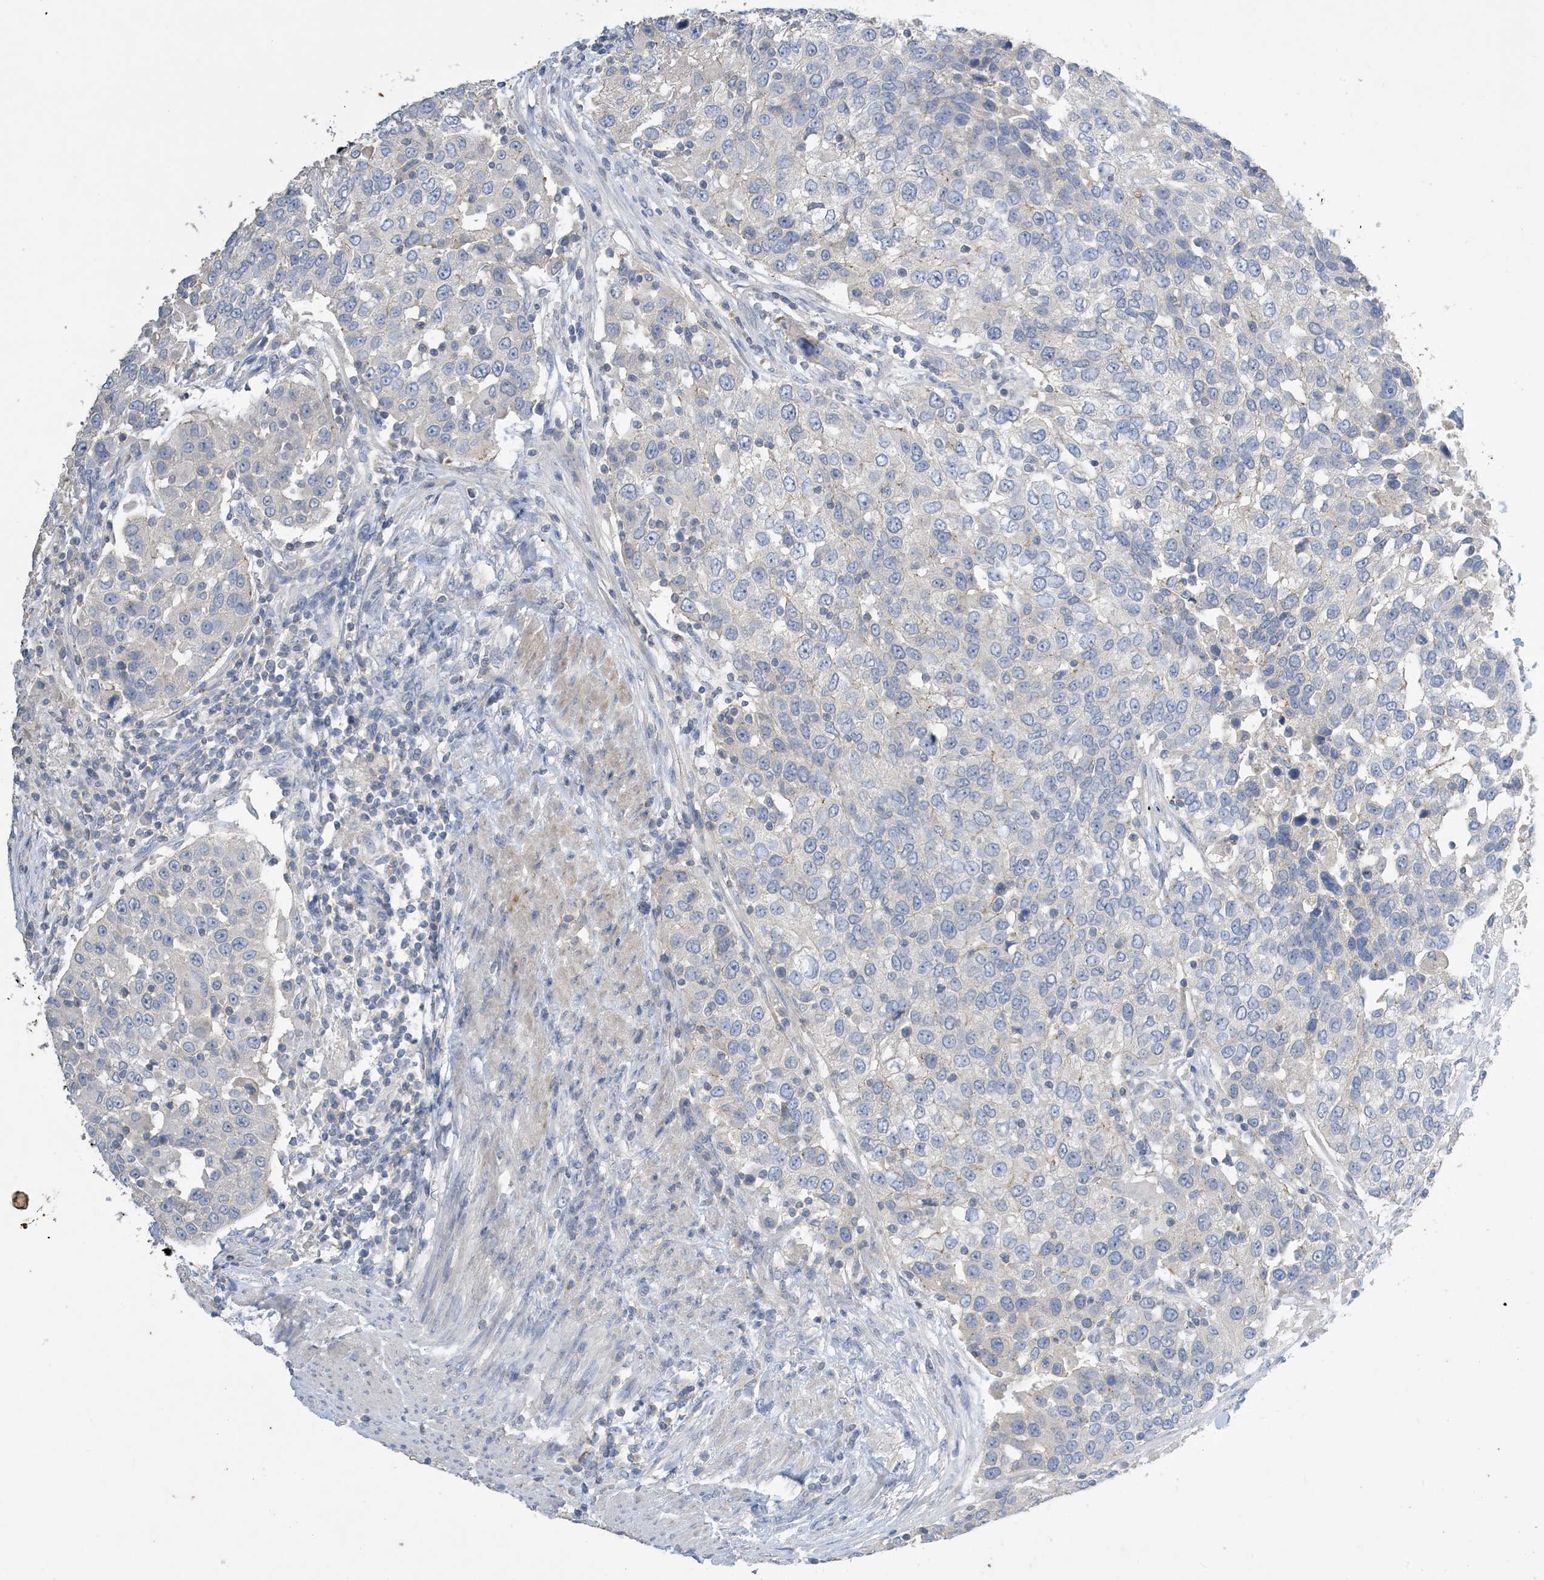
{"staining": {"intensity": "negative", "quantity": "none", "location": "none"}, "tissue": "urothelial cancer", "cell_type": "Tumor cells", "image_type": "cancer", "snomed": [{"axis": "morphology", "description": "Urothelial carcinoma, High grade"}, {"axis": "topography", "description": "Urinary bladder"}], "caption": "Immunohistochemistry (IHC) micrograph of neoplastic tissue: high-grade urothelial carcinoma stained with DAB (3,3'-diaminobenzidine) demonstrates no significant protein positivity in tumor cells. Nuclei are stained in blue.", "gene": "KPRP", "patient": {"sex": "female", "age": 80}}